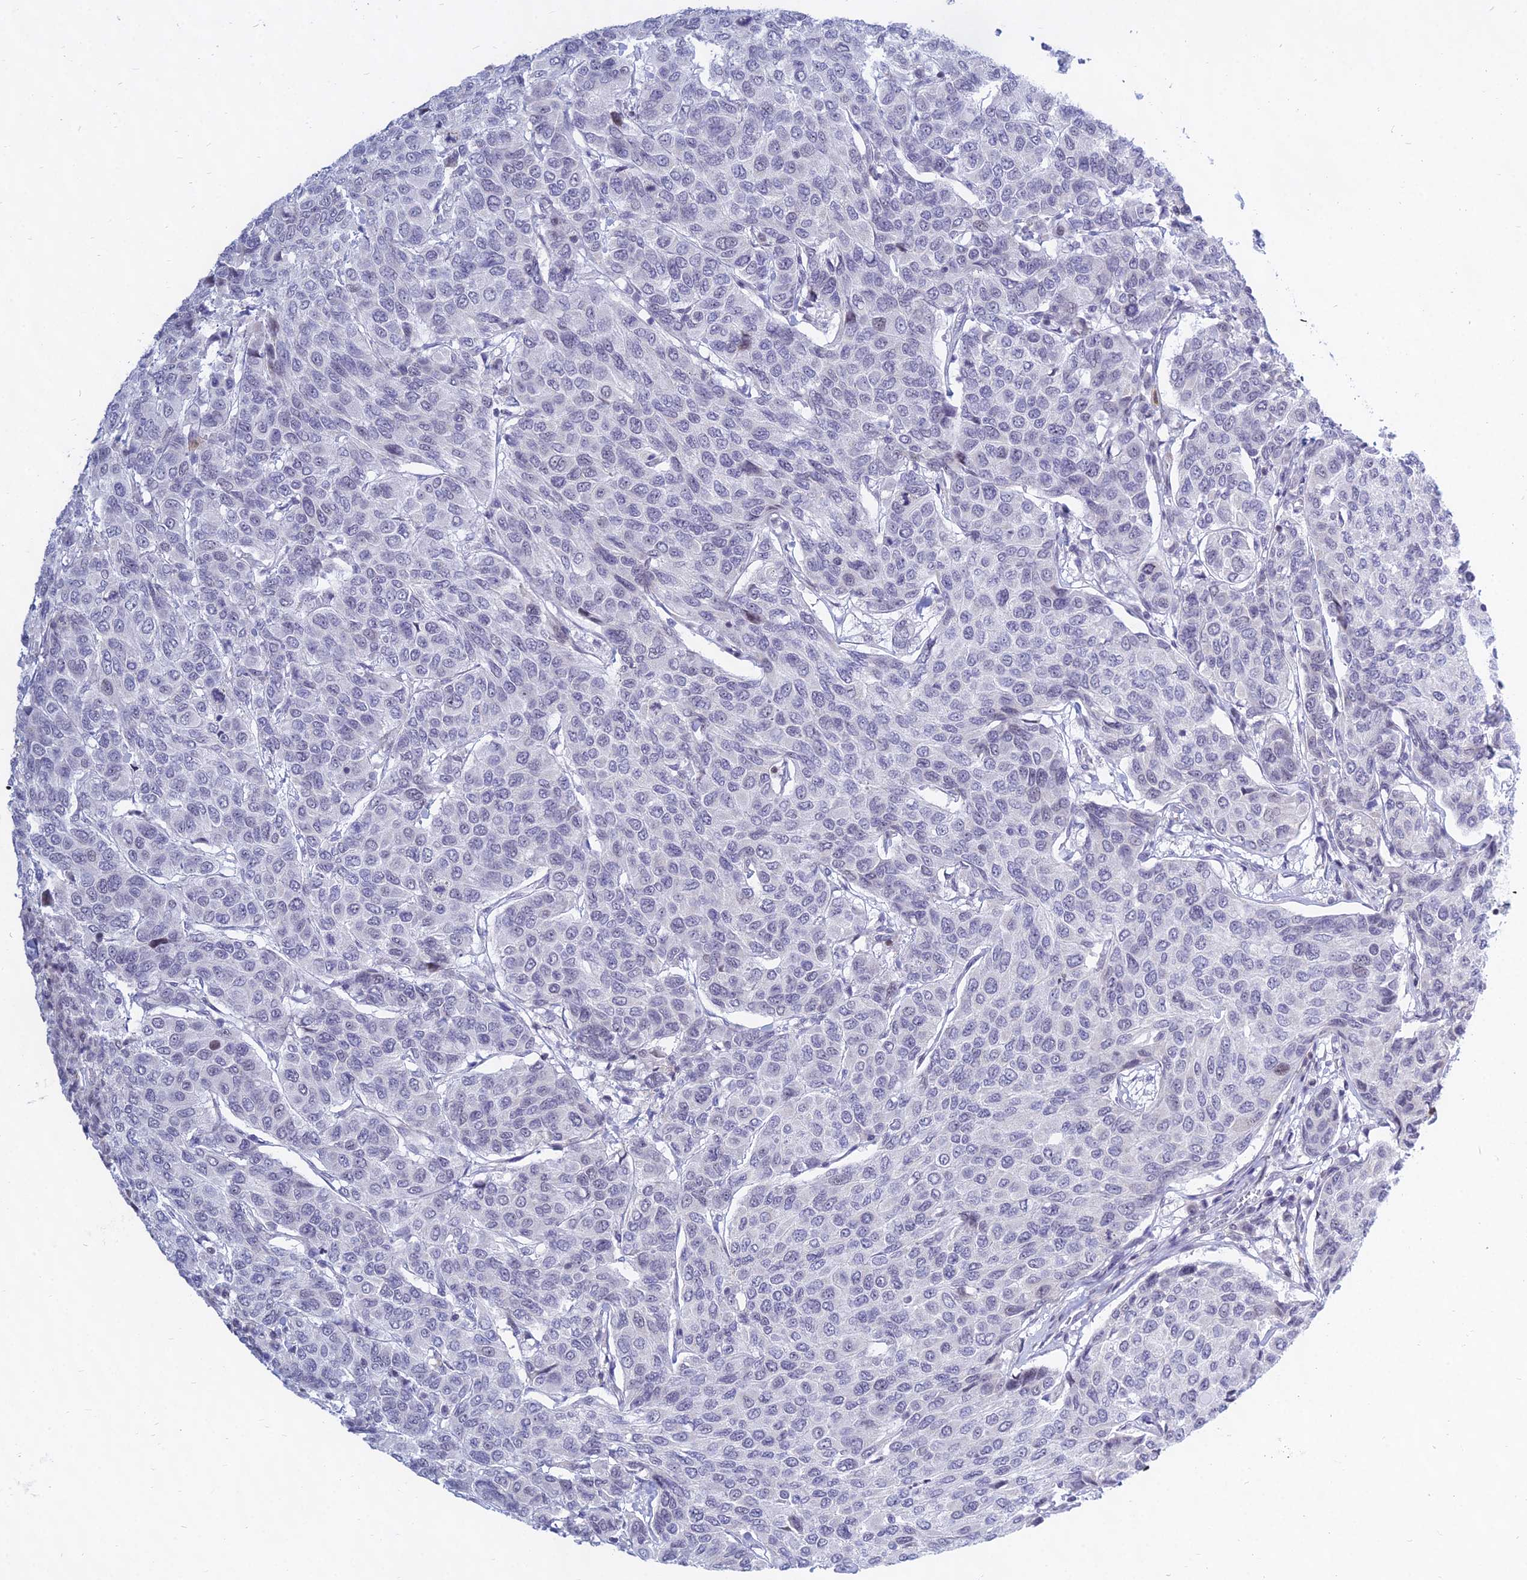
{"staining": {"intensity": "negative", "quantity": "none", "location": "none"}, "tissue": "breast cancer", "cell_type": "Tumor cells", "image_type": "cancer", "snomed": [{"axis": "morphology", "description": "Duct carcinoma"}, {"axis": "topography", "description": "Breast"}], "caption": "Immunohistochemical staining of human breast cancer displays no significant staining in tumor cells.", "gene": "KRR1", "patient": {"sex": "female", "age": 55}}